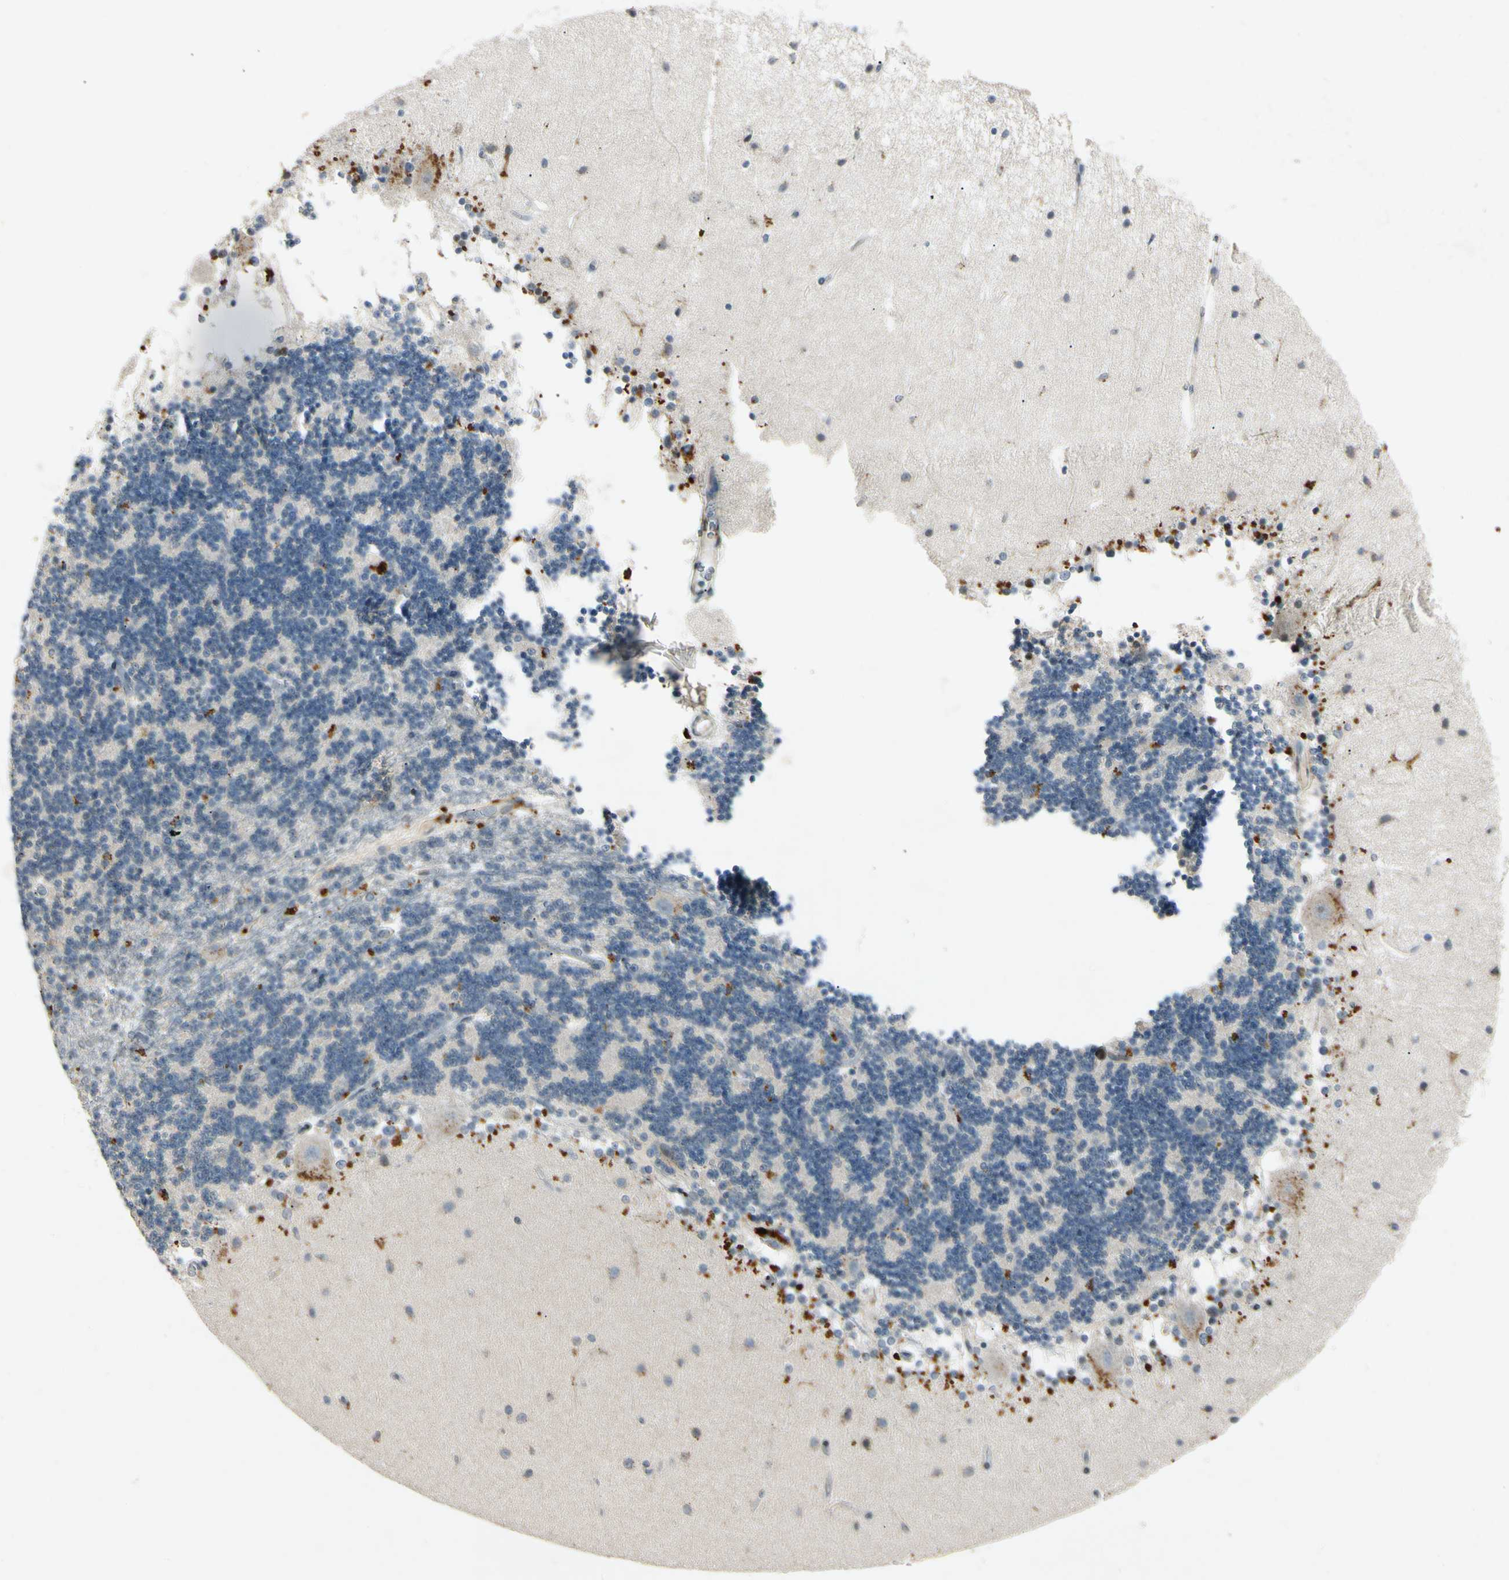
{"staining": {"intensity": "weak", "quantity": "<25%", "location": "cytoplasmic/membranous"}, "tissue": "cerebellum", "cell_type": "Cells in granular layer", "image_type": "normal", "snomed": [{"axis": "morphology", "description": "Normal tissue, NOS"}, {"axis": "topography", "description": "Cerebellum"}], "caption": "This is a image of immunohistochemistry (IHC) staining of unremarkable cerebellum, which shows no expression in cells in granular layer. The staining is performed using DAB brown chromogen with nuclei counter-stained in using hematoxylin.", "gene": "HSPA1B", "patient": {"sex": "female", "age": 54}}